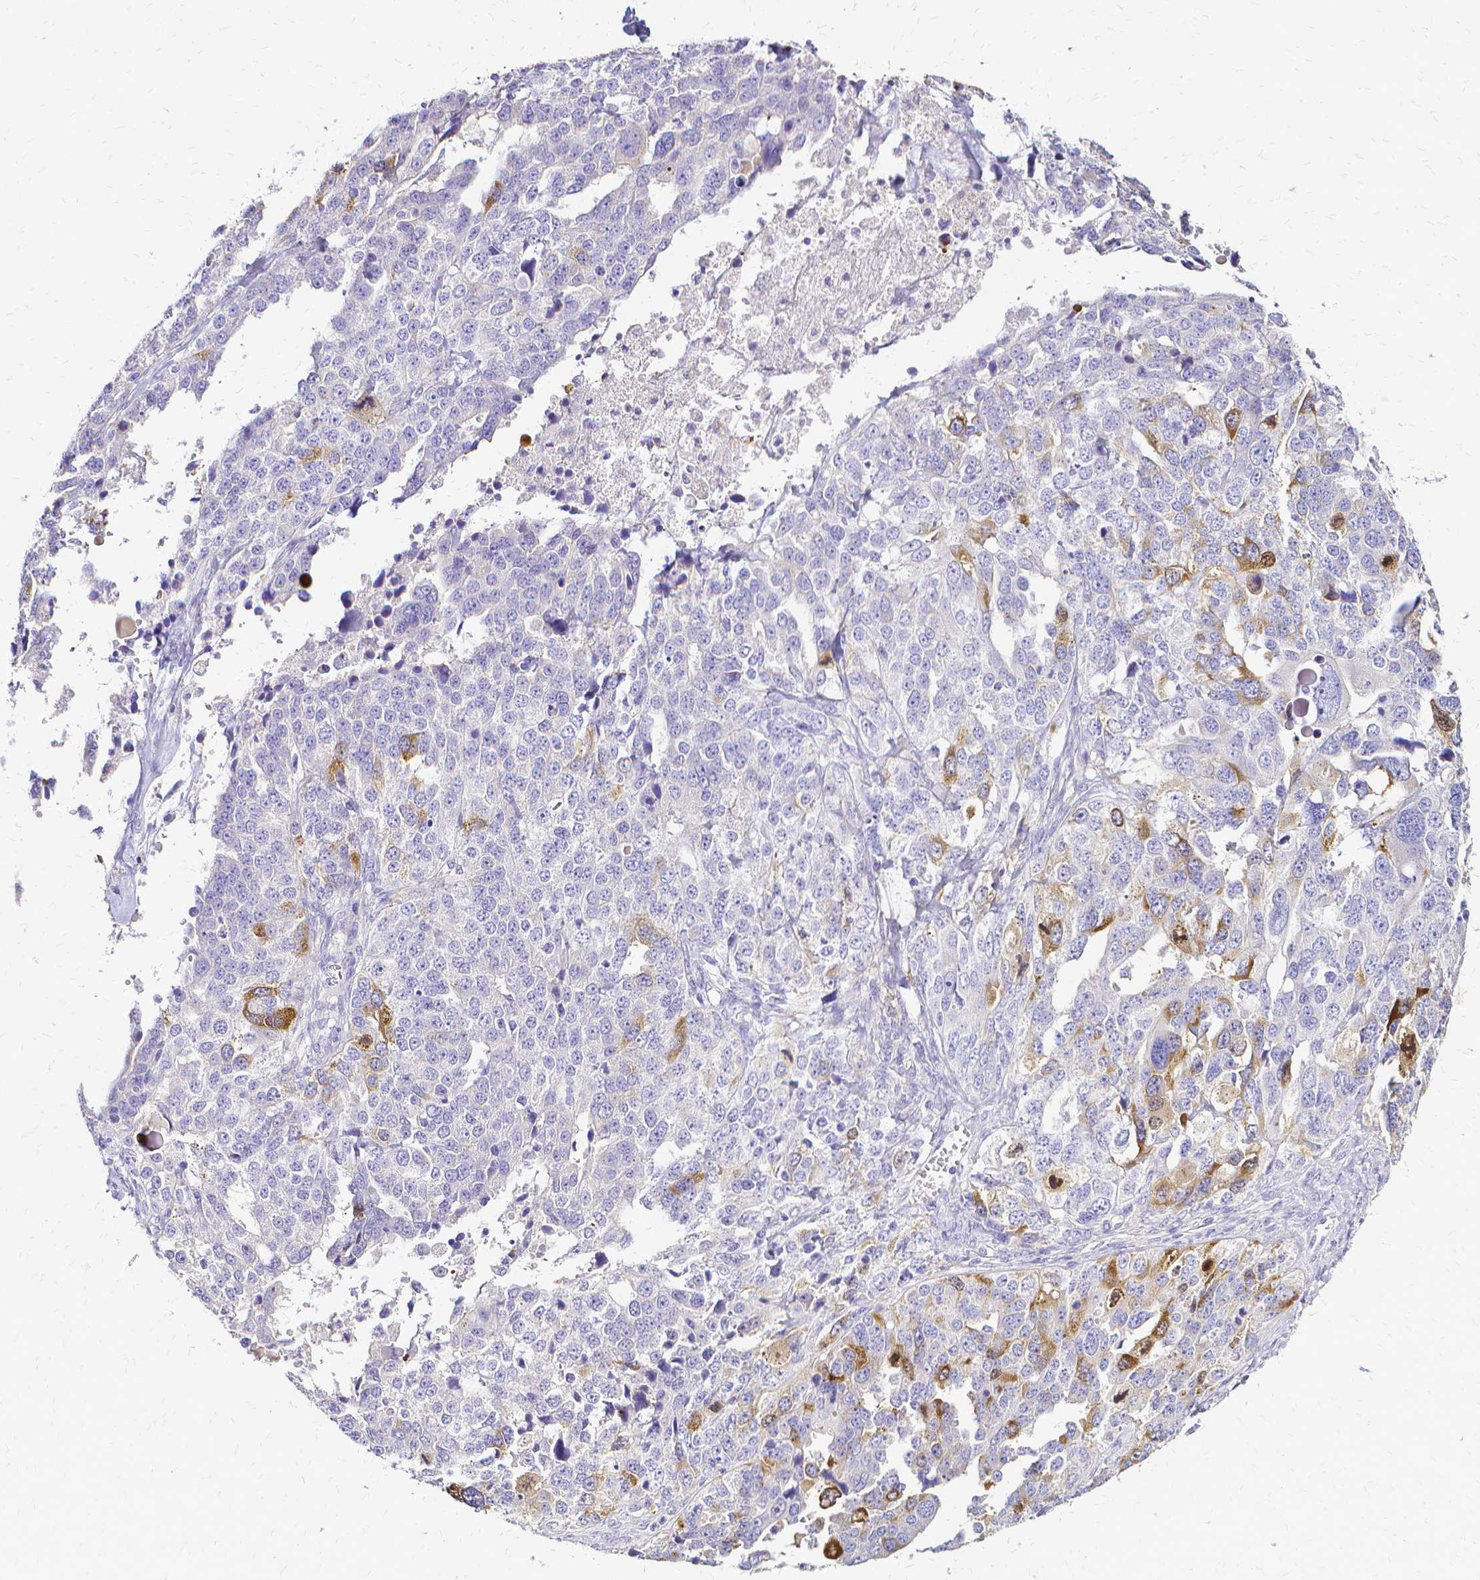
{"staining": {"intensity": "strong", "quantity": "<25%", "location": "cytoplasmic/membranous"}, "tissue": "ovarian cancer", "cell_type": "Tumor cells", "image_type": "cancer", "snomed": [{"axis": "morphology", "description": "Cystadenocarcinoma, serous, NOS"}, {"axis": "topography", "description": "Ovary"}], "caption": "There is medium levels of strong cytoplasmic/membranous expression in tumor cells of ovarian cancer (serous cystadenocarcinoma), as demonstrated by immunohistochemical staining (brown color).", "gene": "CCNB1", "patient": {"sex": "female", "age": 76}}